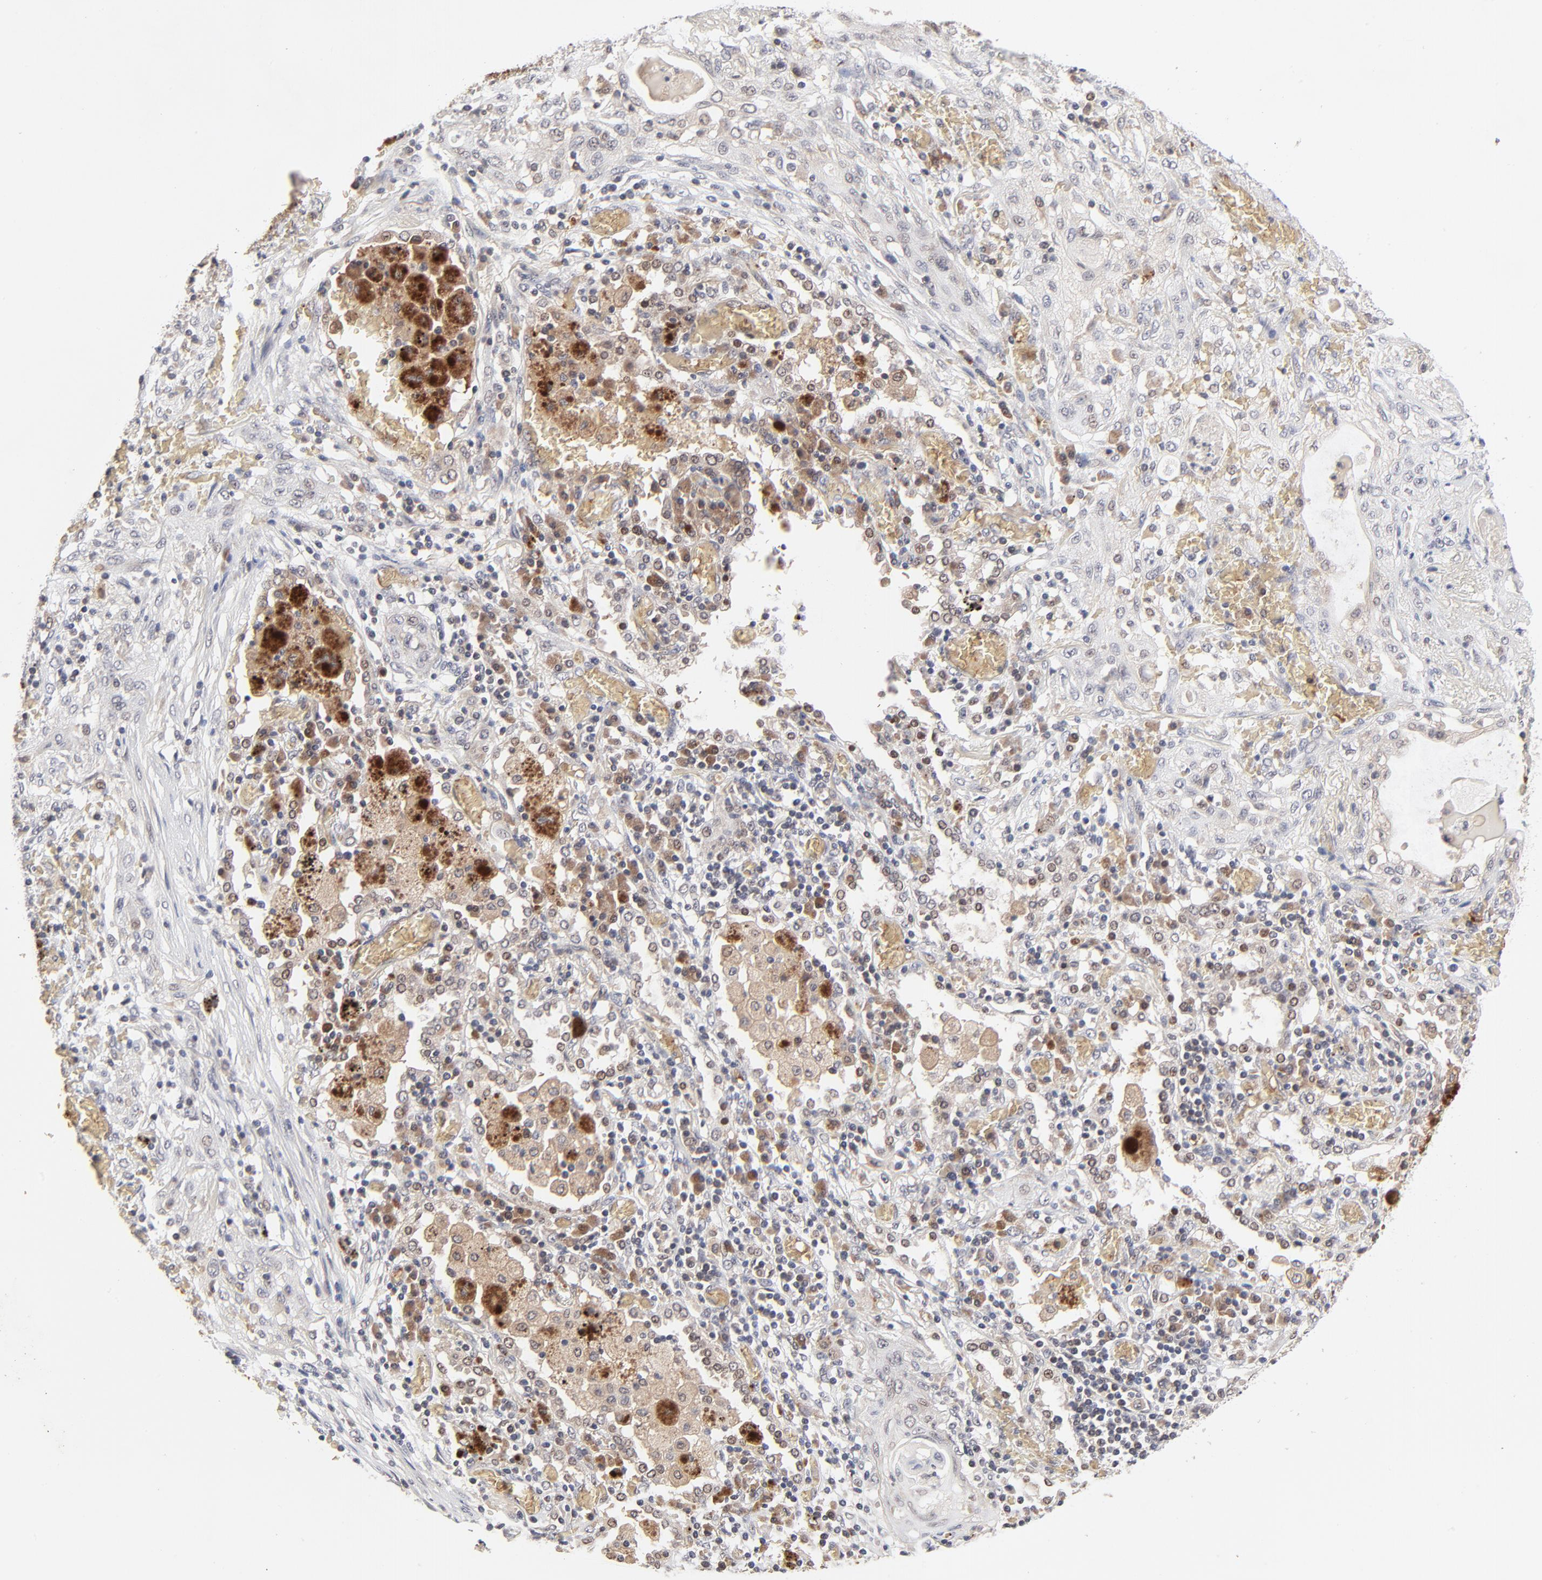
{"staining": {"intensity": "weak", "quantity": "<25%", "location": "cytoplasmic/membranous"}, "tissue": "lung cancer", "cell_type": "Tumor cells", "image_type": "cancer", "snomed": [{"axis": "morphology", "description": "Squamous cell carcinoma, NOS"}, {"axis": "topography", "description": "Lung"}], "caption": "This histopathology image is of squamous cell carcinoma (lung) stained with immunohistochemistry to label a protein in brown with the nuclei are counter-stained blue. There is no positivity in tumor cells.", "gene": "CASP10", "patient": {"sex": "female", "age": 47}}